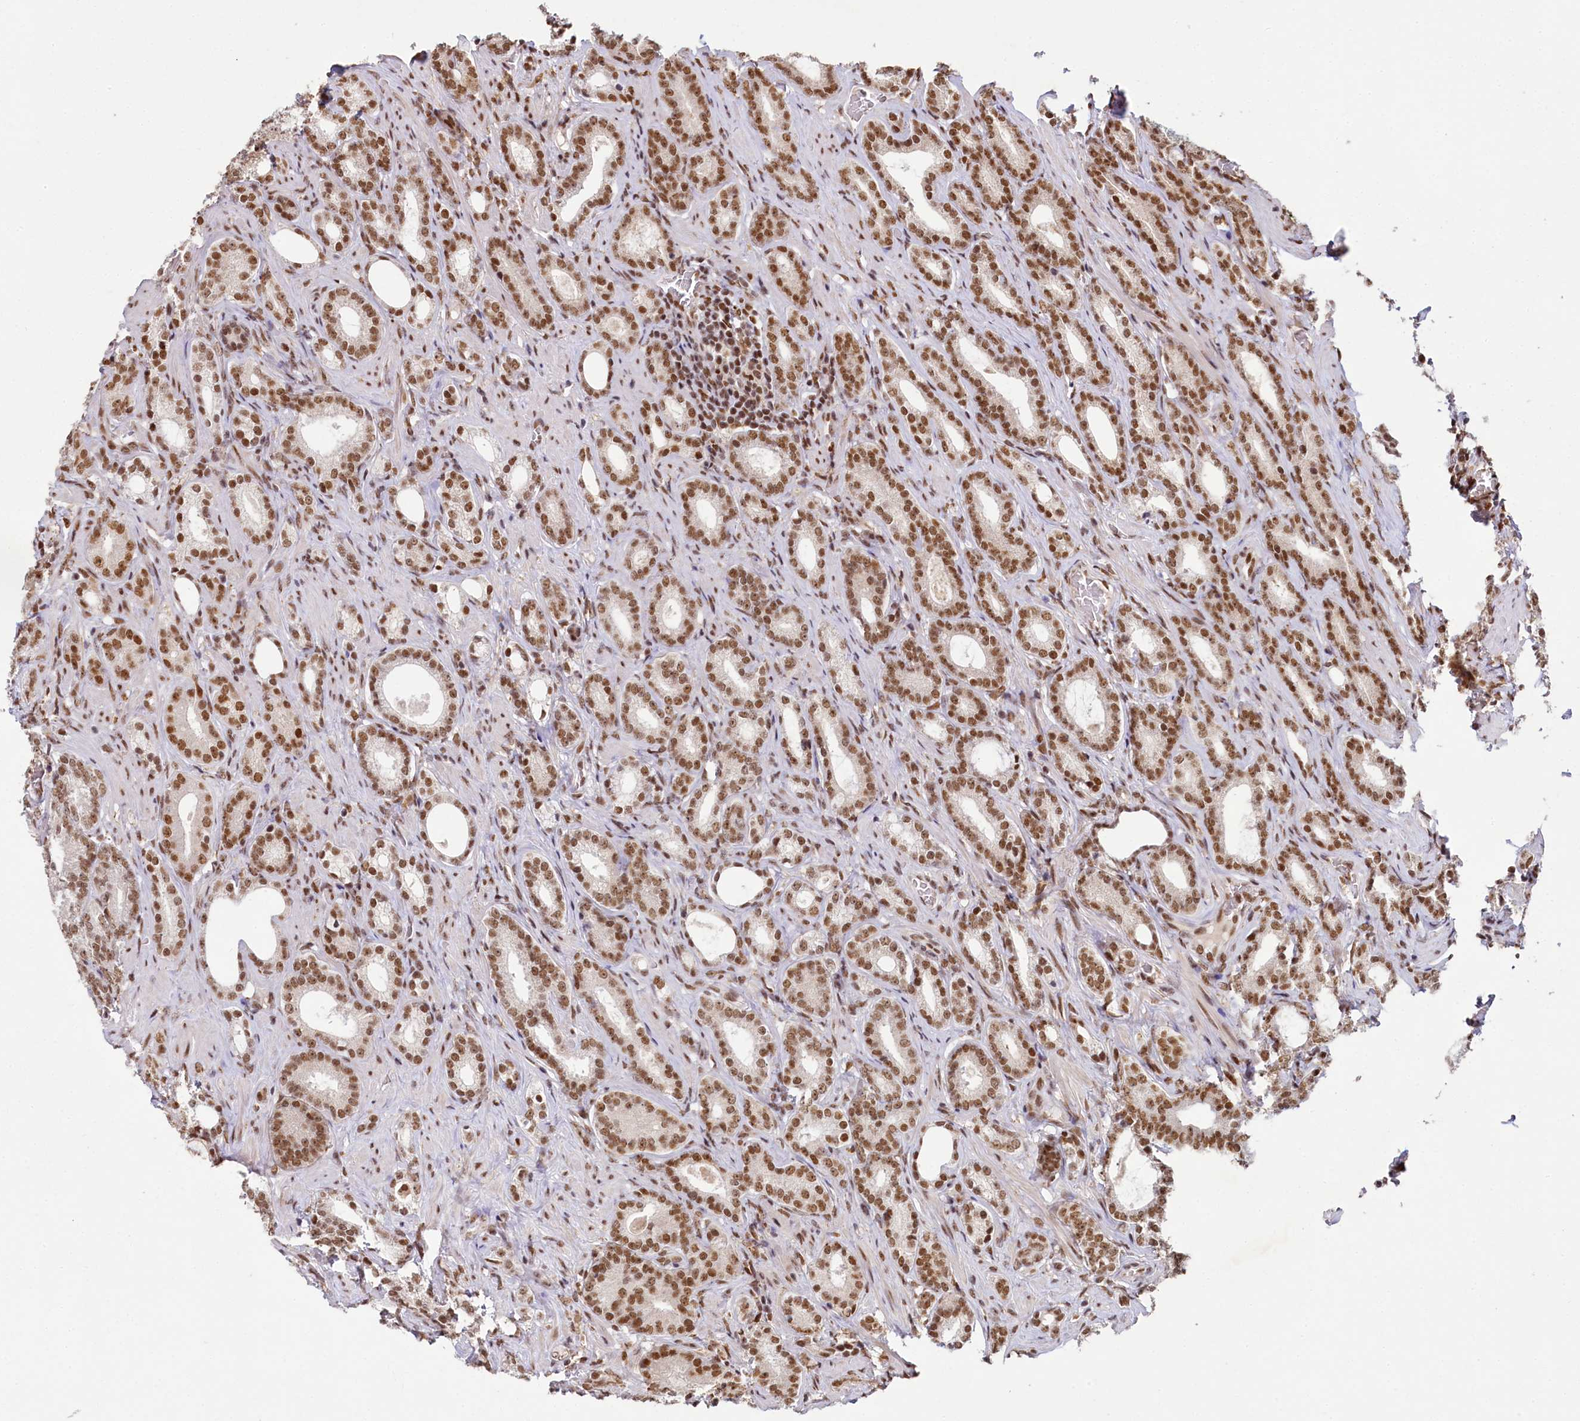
{"staining": {"intensity": "moderate", "quantity": ">75%", "location": "nuclear"}, "tissue": "prostate cancer", "cell_type": "Tumor cells", "image_type": "cancer", "snomed": [{"axis": "morphology", "description": "Adenocarcinoma, Low grade"}, {"axis": "topography", "description": "Prostate"}], "caption": "This histopathology image displays immunohistochemistry staining of prostate cancer (low-grade adenocarcinoma), with medium moderate nuclear staining in about >75% of tumor cells.", "gene": "PPHLN1", "patient": {"sex": "male", "age": 71}}